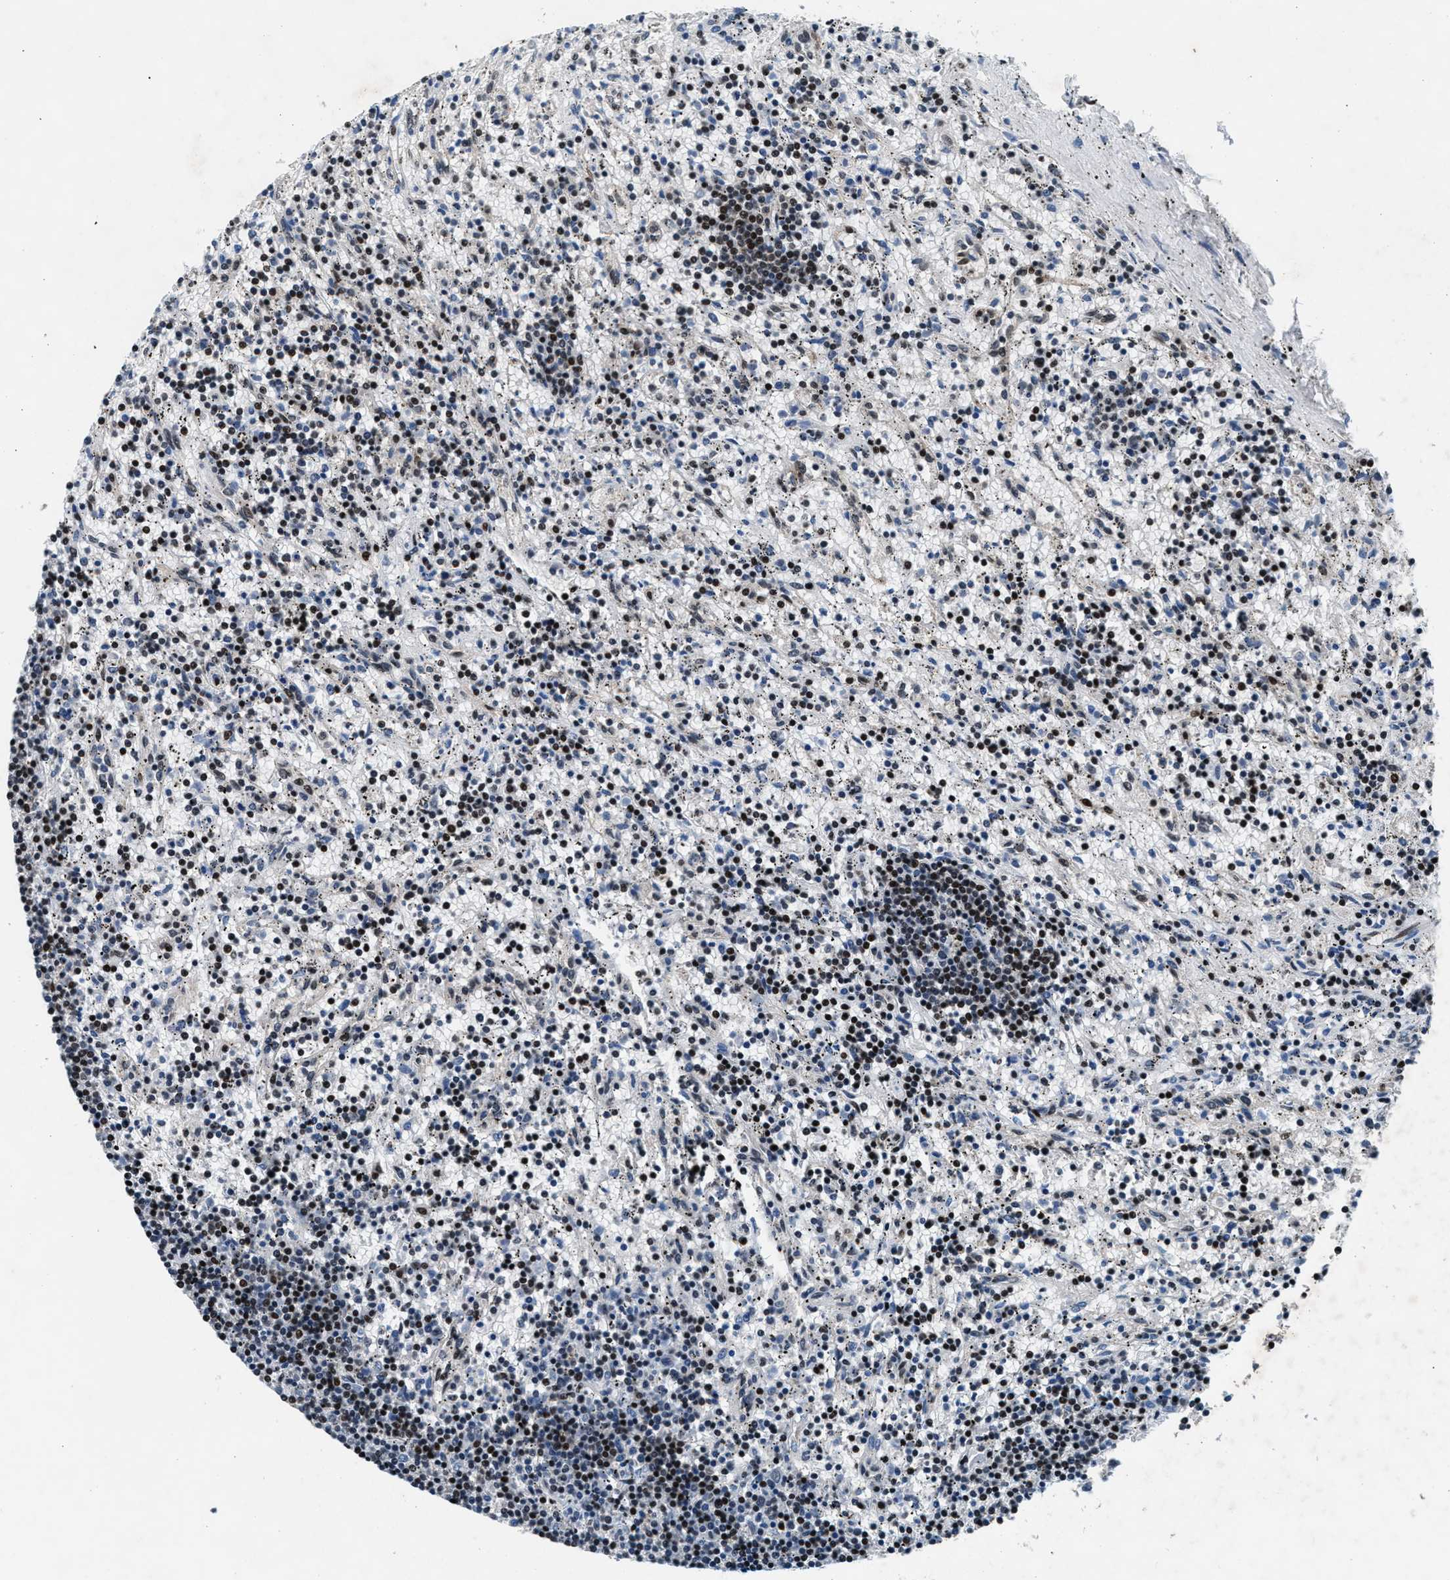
{"staining": {"intensity": "strong", "quantity": "25%-75%", "location": "nuclear"}, "tissue": "lymphoma", "cell_type": "Tumor cells", "image_type": "cancer", "snomed": [{"axis": "morphology", "description": "Malignant lymphoma, non-Hodgkin's type, Low grade"}, {"axis": "topography", "description": "Spleen"}], "caption": "Low-grade malignant lymphoma, non-Hodgkin's type was stained to show a protein in brown. There is high levels of strong nuclear expression in about 25%-75% of tumor cells.", "gene": "PRRC2B", "patient": {"sex": "male", "age": 76}}